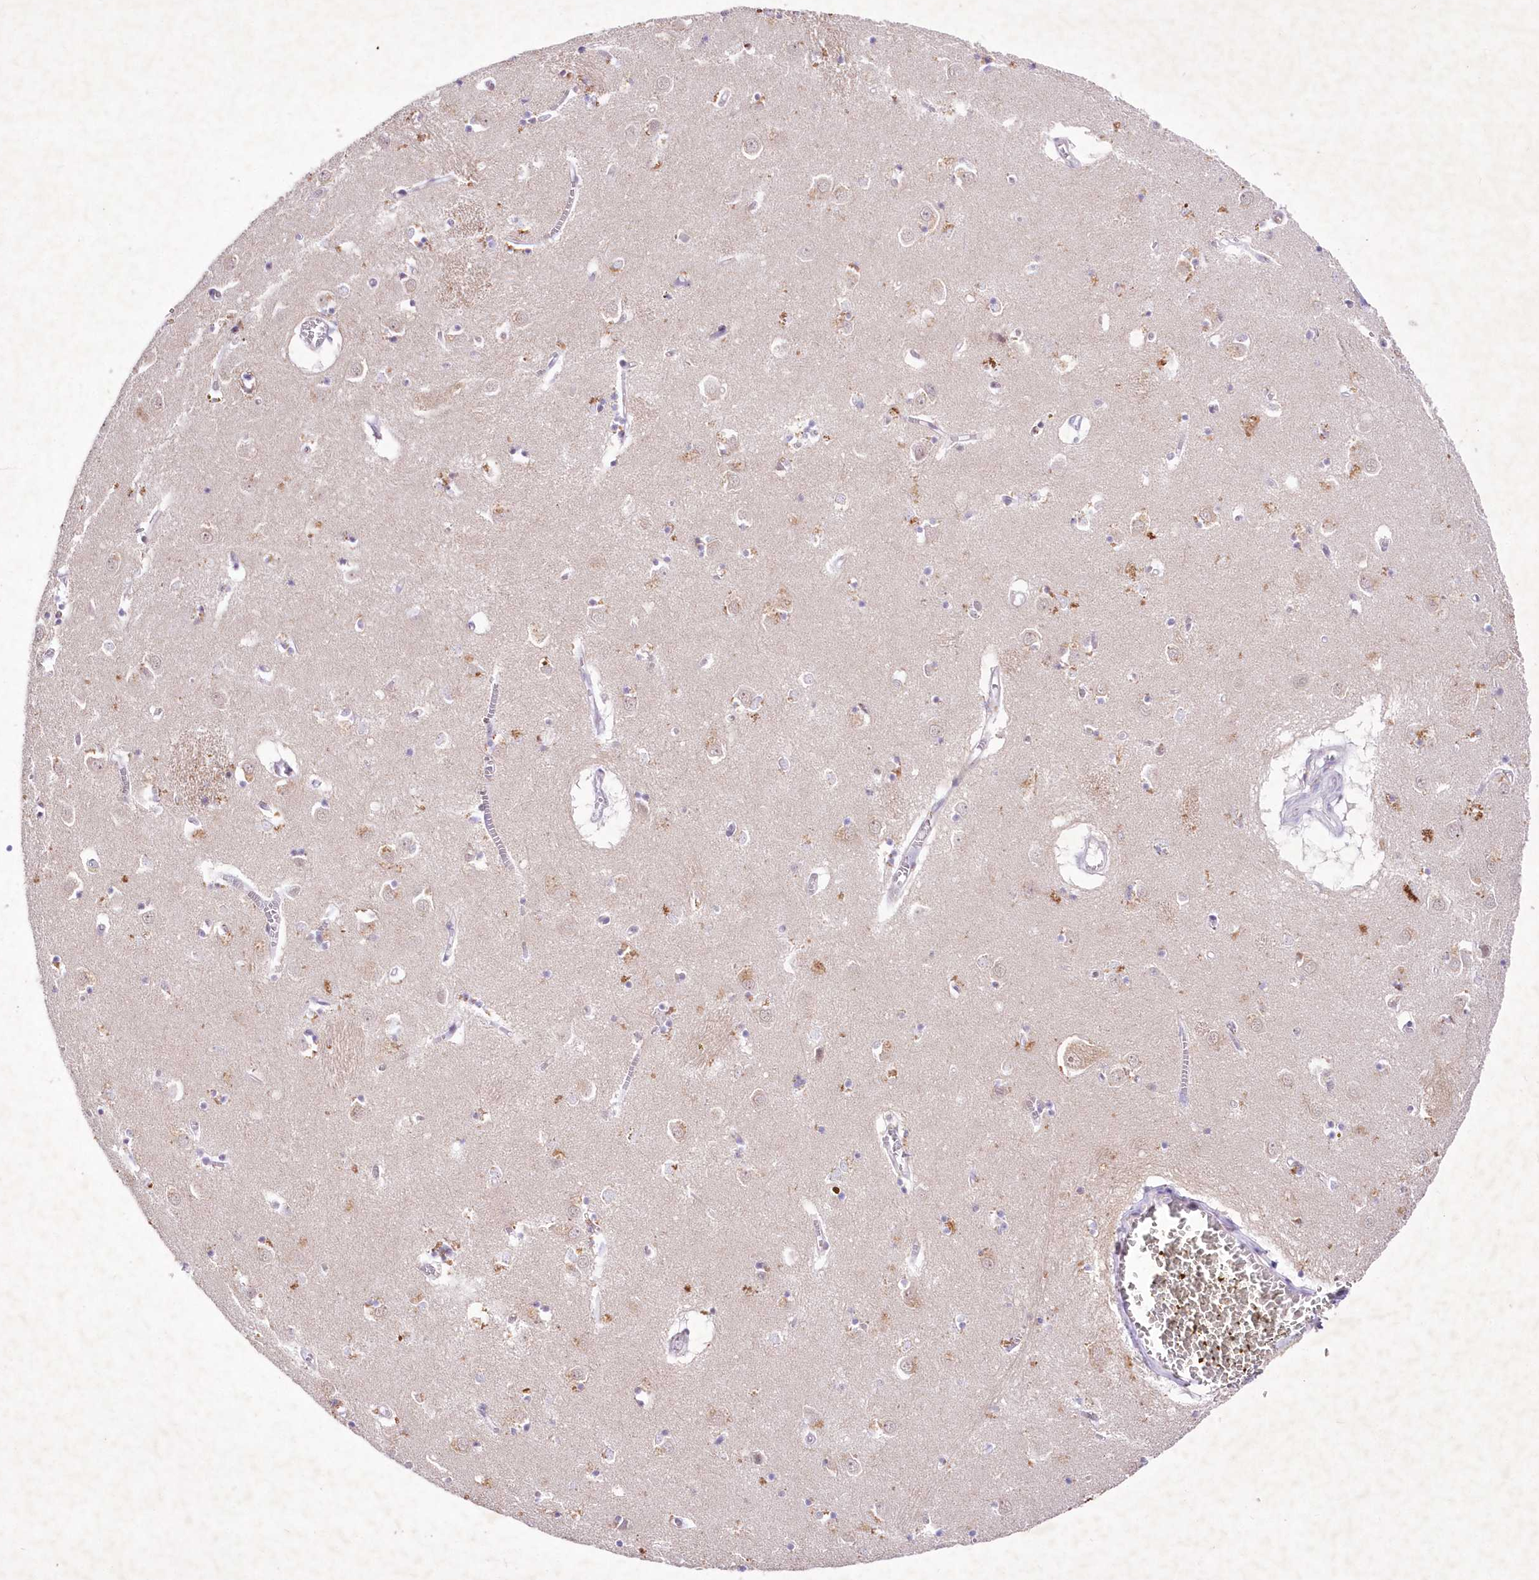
{"staining": {"intensity": "weak", "quantity": "<25%", "location": "cytoplasmic/membranous"}, "tissue": "caudate", "cell_type": "Glial cells", "image_type": "normal", "snomed": [{"axis": "morphology", "description": "Normal tissue, NOS"}, {"axis": "topography", "description": "Lateral ventricle wall"}], "caption": "Immunohistochemistry of unremarkable caudate demonstrates no positivity in glial cells. Nuclei are stained in blue.", "gene": "ENSG00000275740", "patient": {"sex": "male", "age": 70}}